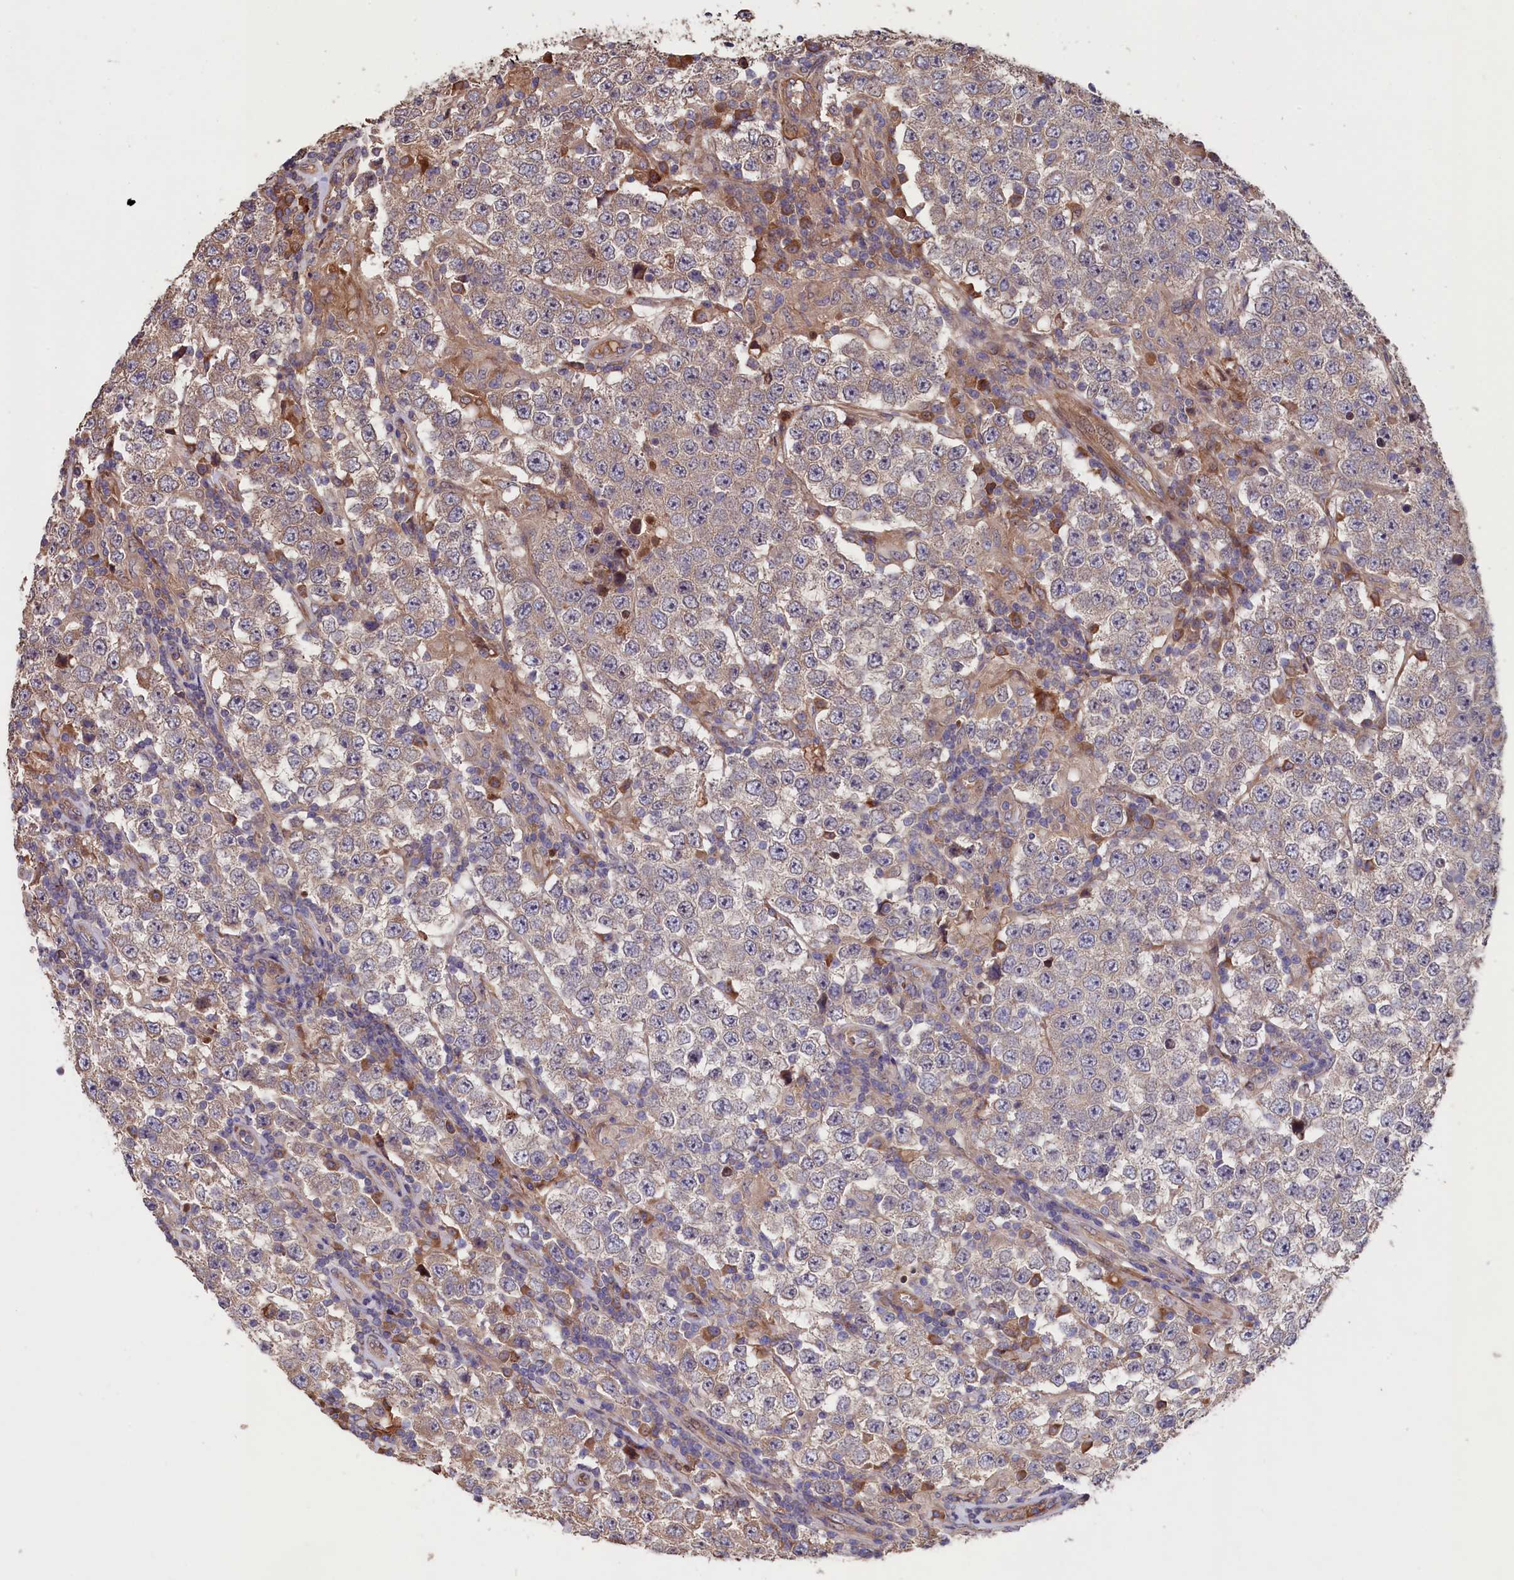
{"staining": {"intensity": "weak", "quantity": "<25%", "location": "cytoplasmic/membranous"}, "tissue": "testis cancer", "cell_type": "Tumor cells", "image_type": "cancer", "snomed": [{"axis": "morphology", "description": "Normal tissue, NOS"}, {"axis": "morphology", "description": "Urothelial carcinoma, High grade"}, {"axis": "morphology", "description": "Seminoma, NOS"}, {"axis": "morphology", "description": "Carcinoma, Embryonal, NOS"}, {"axis": "topography", "description": "Urinary bladder"}, {"axis": "topography", "description": "Testis"}], "caption": "A high-resolution photomicrograph shows immunohistochemistry staining of testis cancer (high-grade urothelial carcinoma), which demonstrates no significant positivity in tumor cells.", "gene": "GREB1L", "patient": {"sex": "male", "age": 41}}